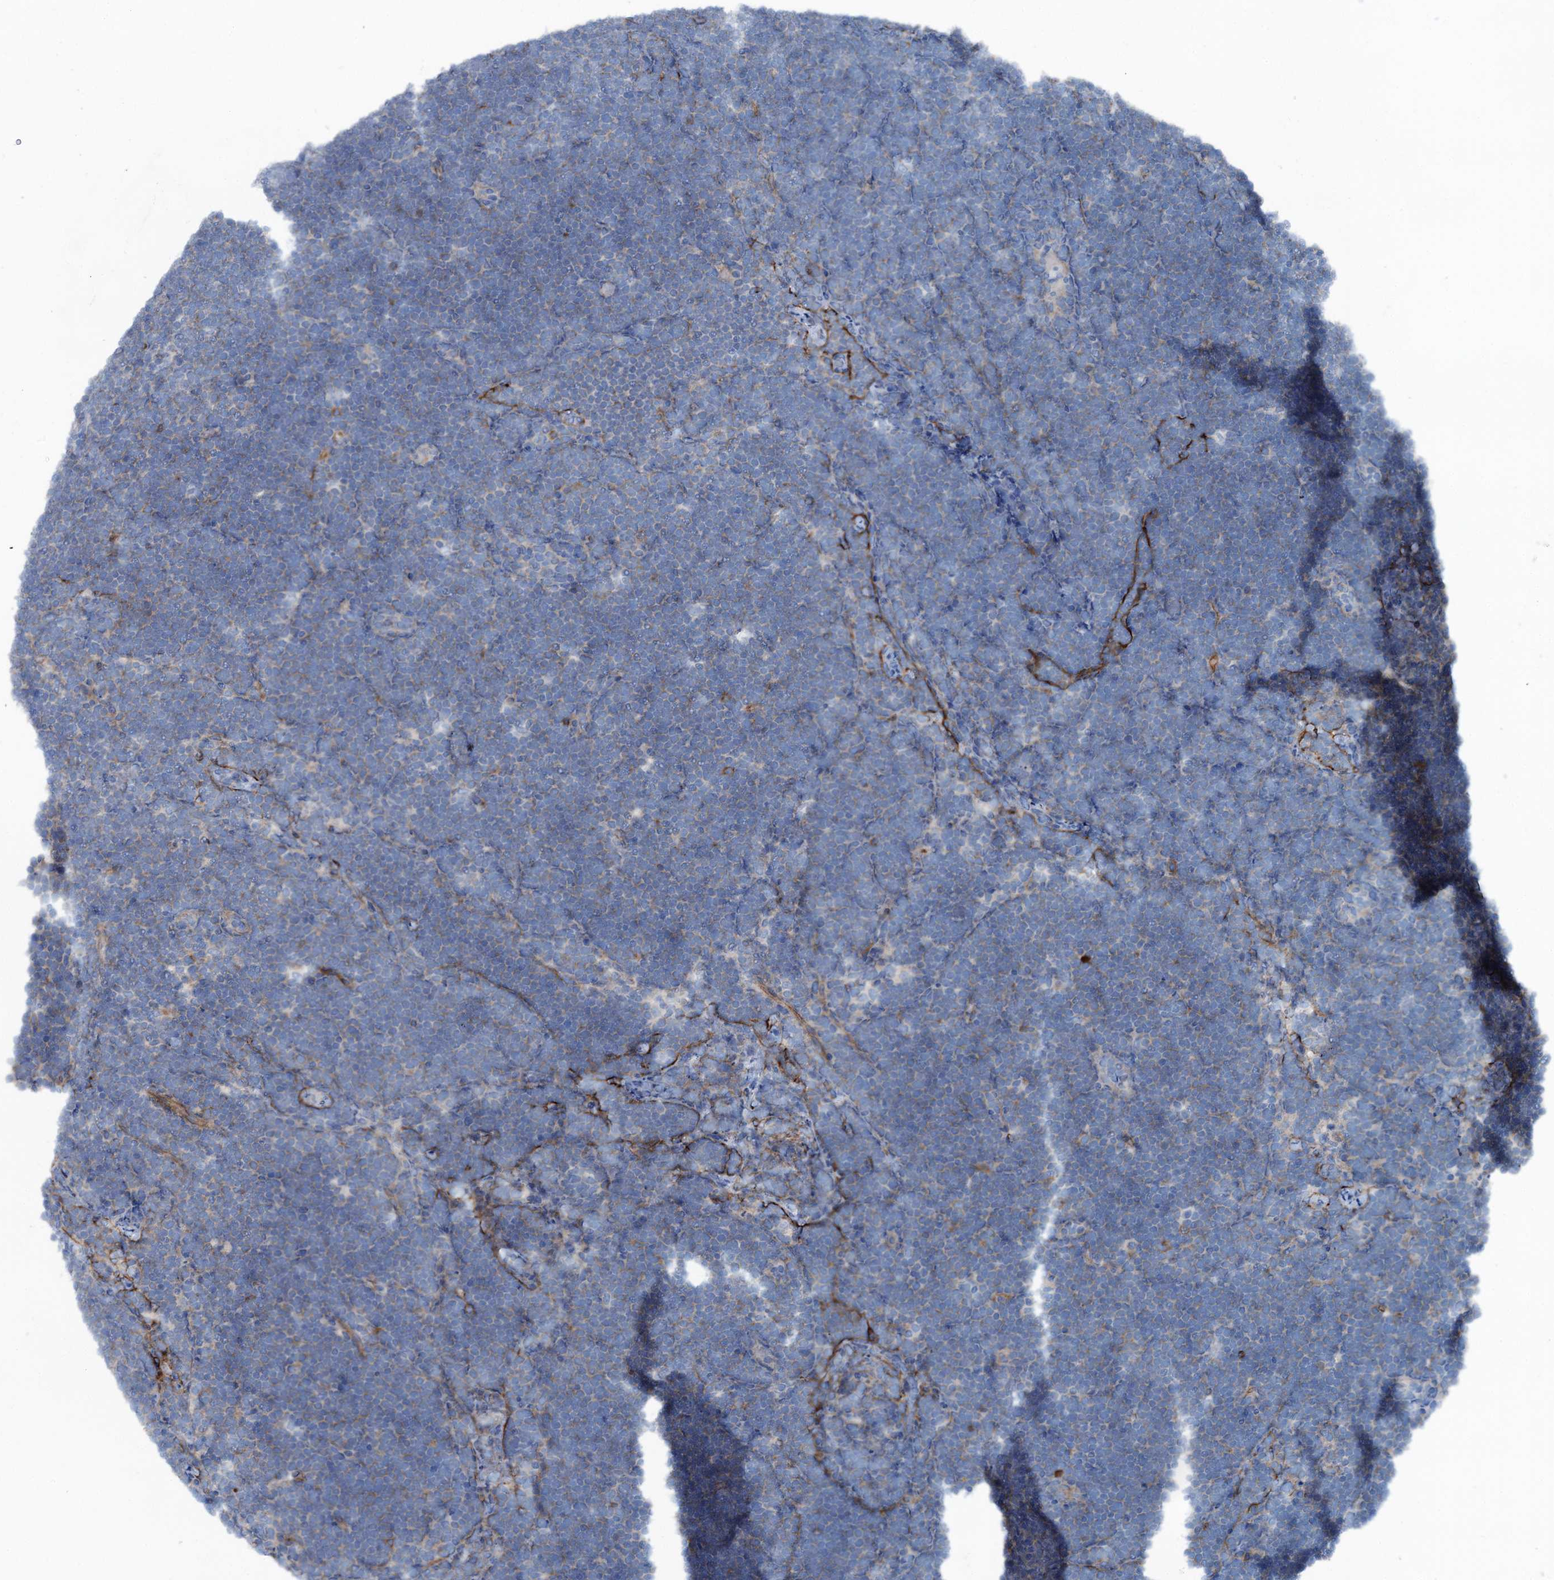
{"staining": {"intensity": "negative", "quantity": "none", "location": "none"}, "tissue": "lymphoma", "cell_type": "Tumor cells", "image_type": "cancer", "snomed": [{"axis": "morphology", "description": "Malignant lymphoma, non-Hodgkin's type, High grade"}, {"axis": "topography", "description": "Lymph node"}], "caption": "Immunohistochemistry micrograph of neoplastic tissue: human malignant lymphoma, non-Hodgkin's type (high-grade) stained with DAB (3,3'-diaminobenzidine) exhibits no significant protein expression in tumor cells.", "gene": "CALCOCO1", "patient": {"sex": "male", "age": 13}}